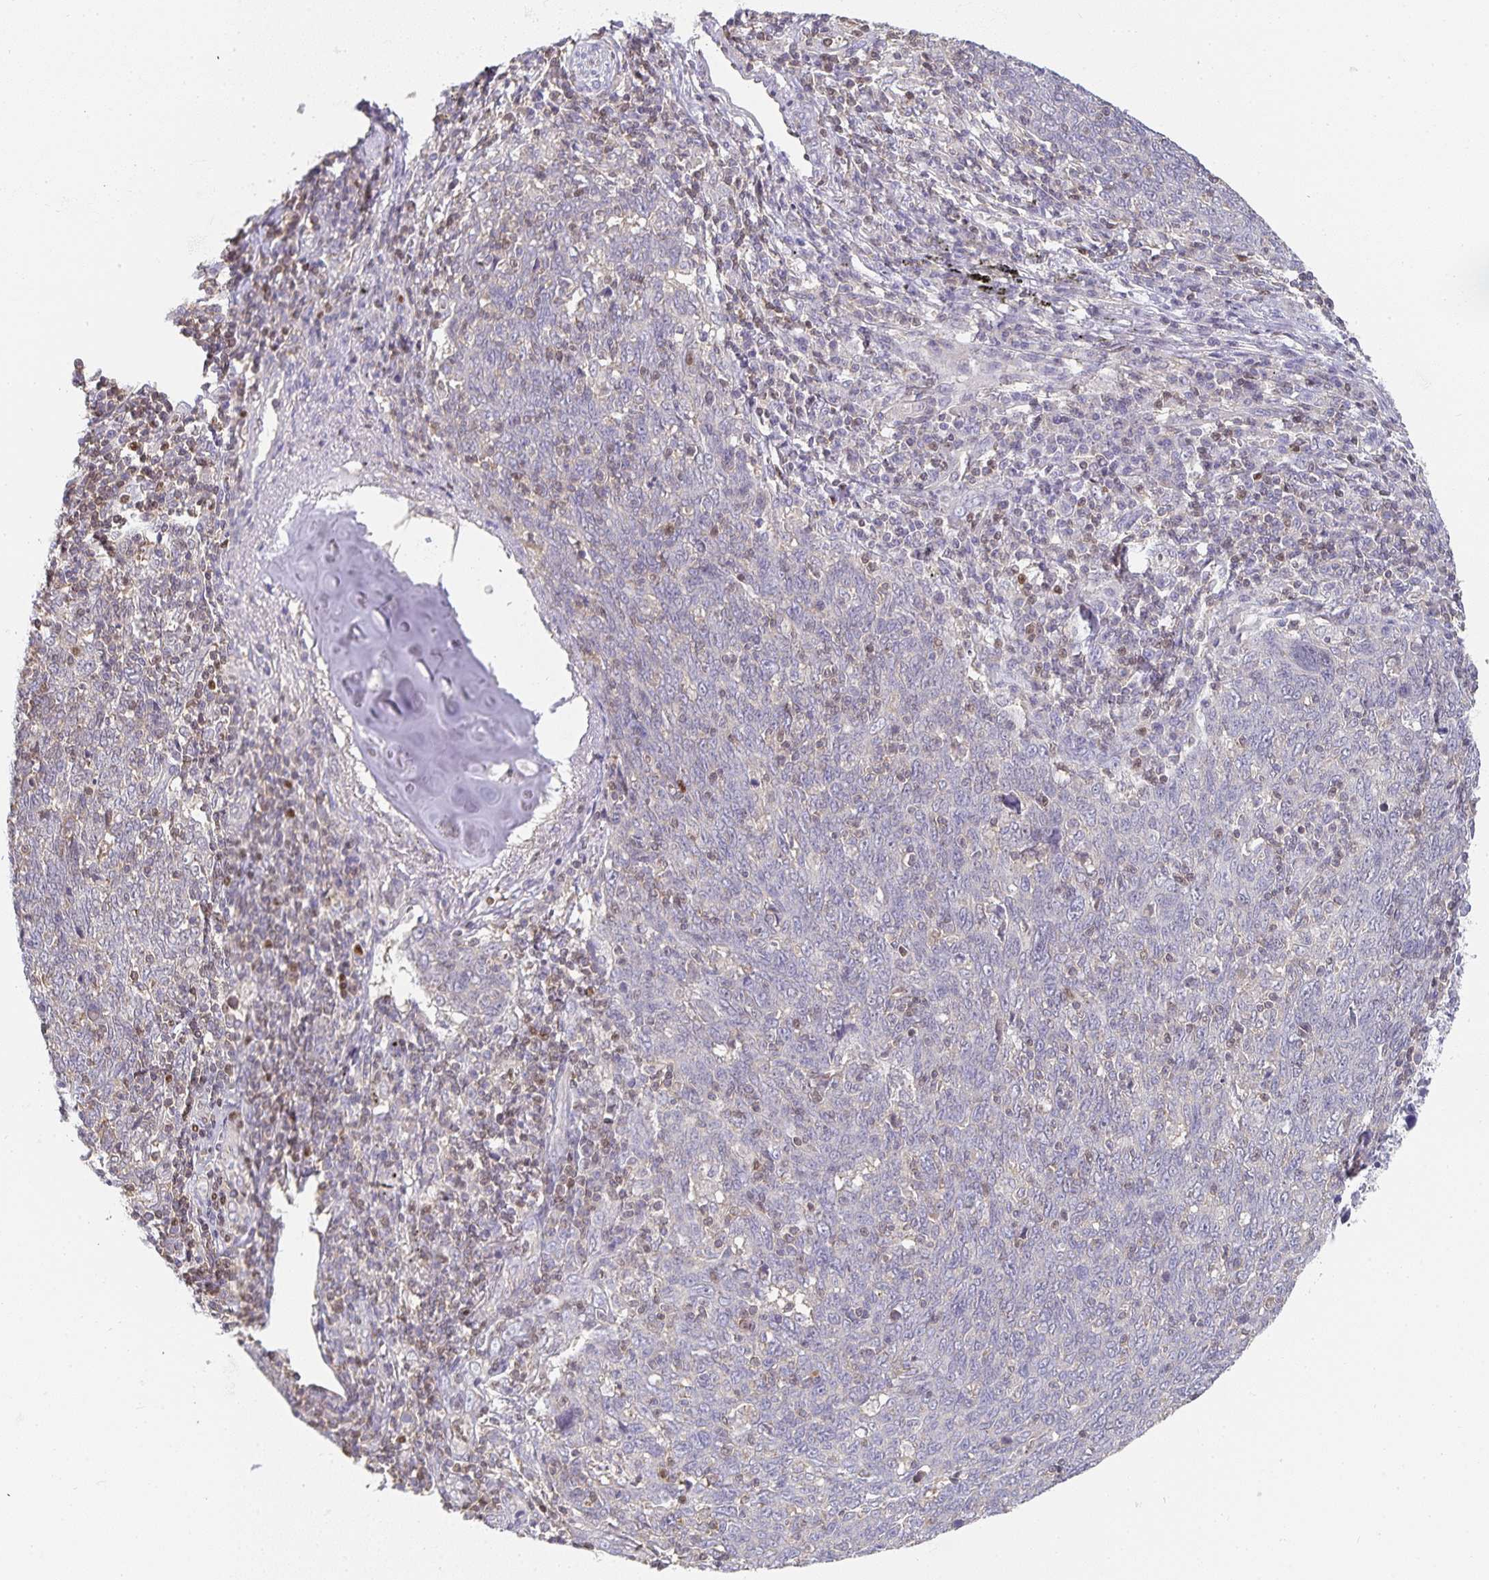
{"staining": {"intensity": "negative", "quantity": "none", "location": "none"}, "tissue": "lung cancer", "cell_type": "Tumor cells", "image_type": "cancer", "snomed": [{"axis": "morphology", "description": "Squamous cell carcinoma, NOS"}, {"axis": "topography", "description": "Lung"}], "caption": "This is a photomicrograph of immunohistochemistry (IHC) staining of lung cancer (squamous cell carcinoma), which shows no positivity in tumor cells.", "gene": "GATA3", "patient": {"sex": "female", "age": 72}}